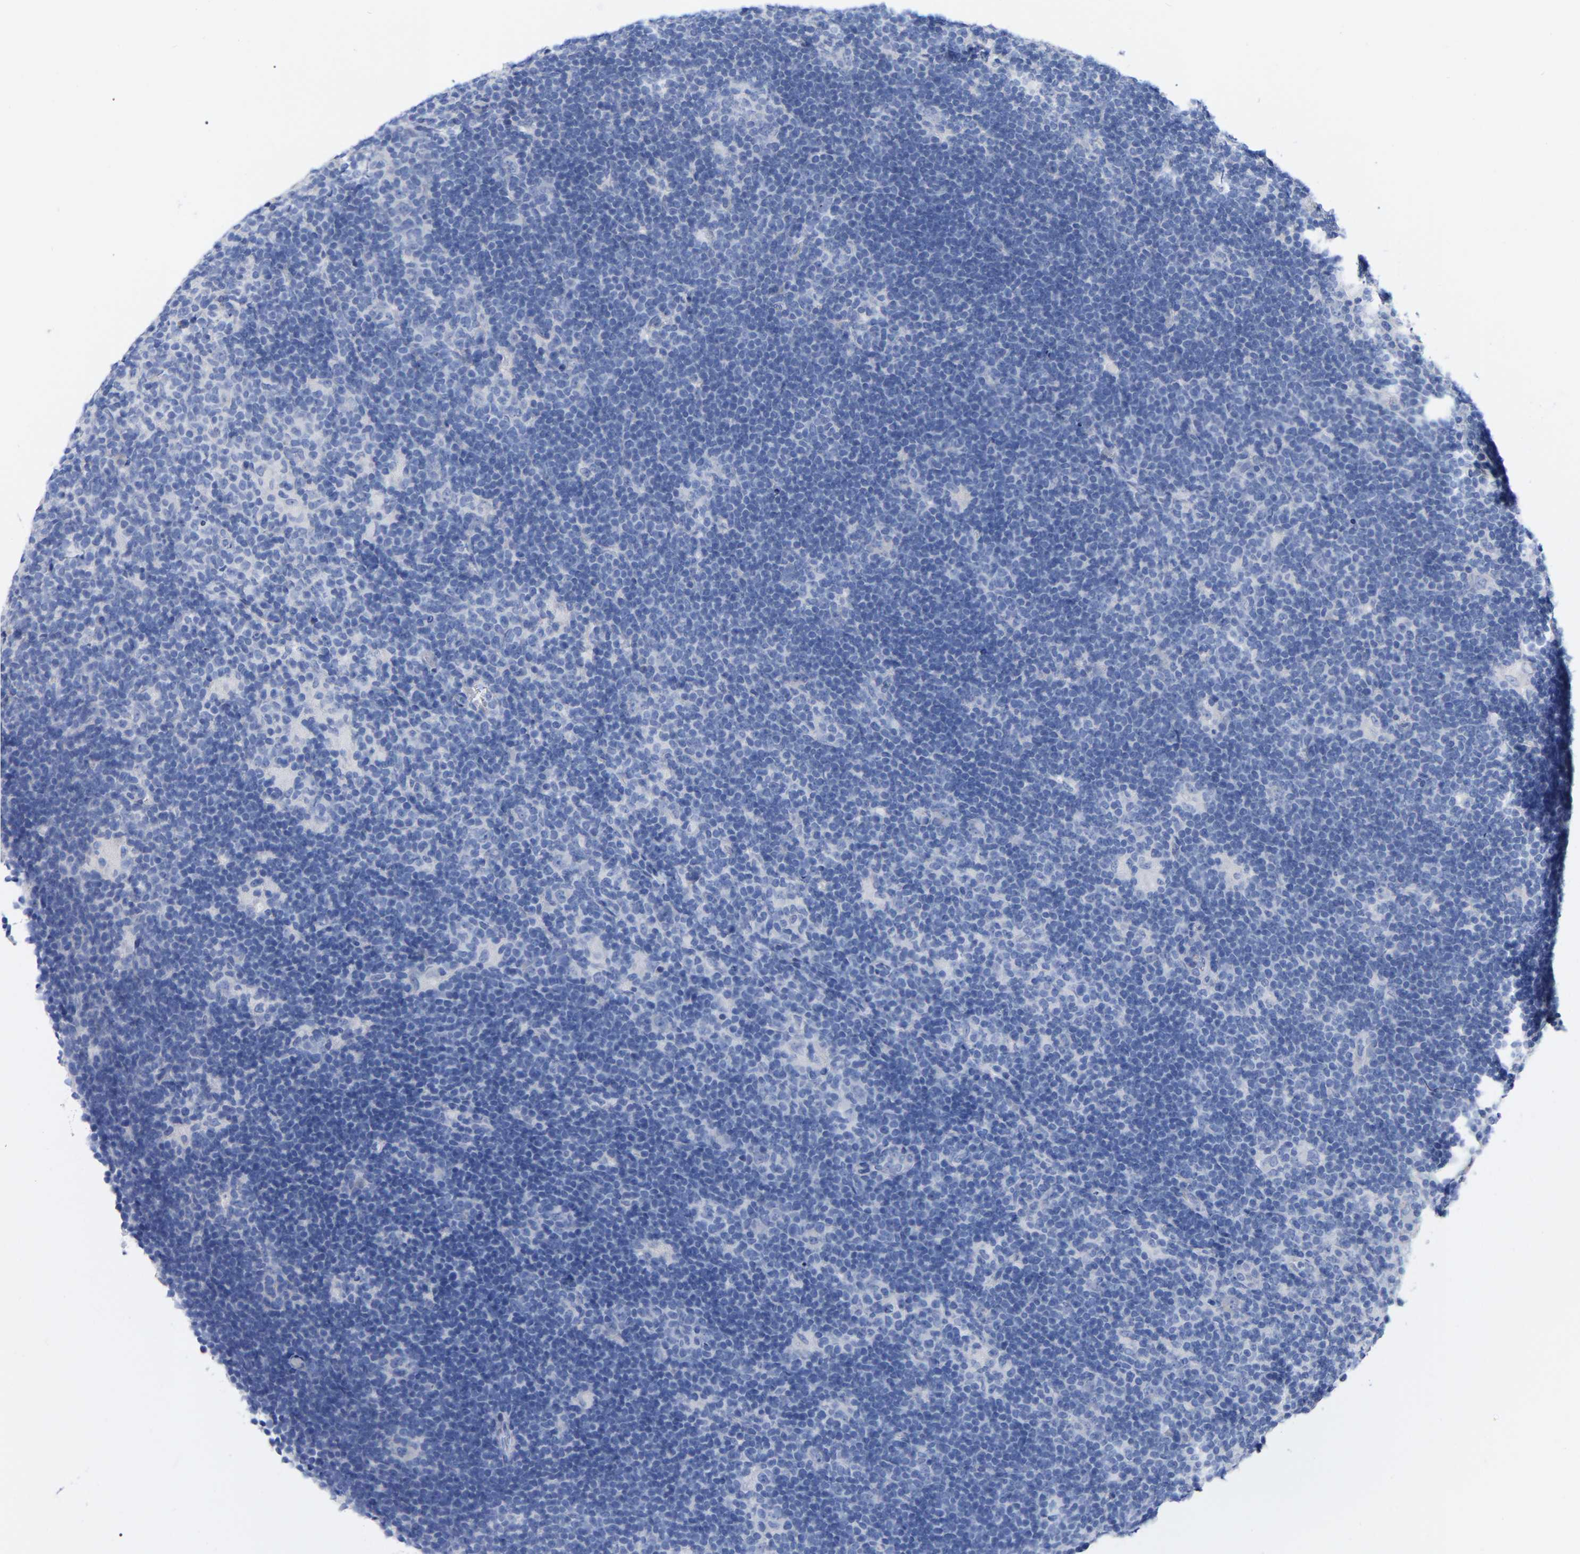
{"staining": {"intensity": "negative", "quantity": "none", "location": "none"}, "tissue": "lymphoma", "cell_type": "Tumor cells", "image_type": "cancer", "snomed": [{"axis": "morphology", "description": "Hodgkin's disease, NOS"}, {"axis": "topography", "description": "Lymph node"}], "caption": "Immunohistochemistry (IHC) micrograph of human Hodgkin's disease stained for a protein (brown), which exhibits no positivity in tumor cells. Brightfield microscopy of IHC stained with DAB (3,3'-diaminobenzidine) (brown) and hematoxylin (blue), captured at high magnification.", "gene": "HAPLN1", "patient": {"sex": "female", "age": 57}}